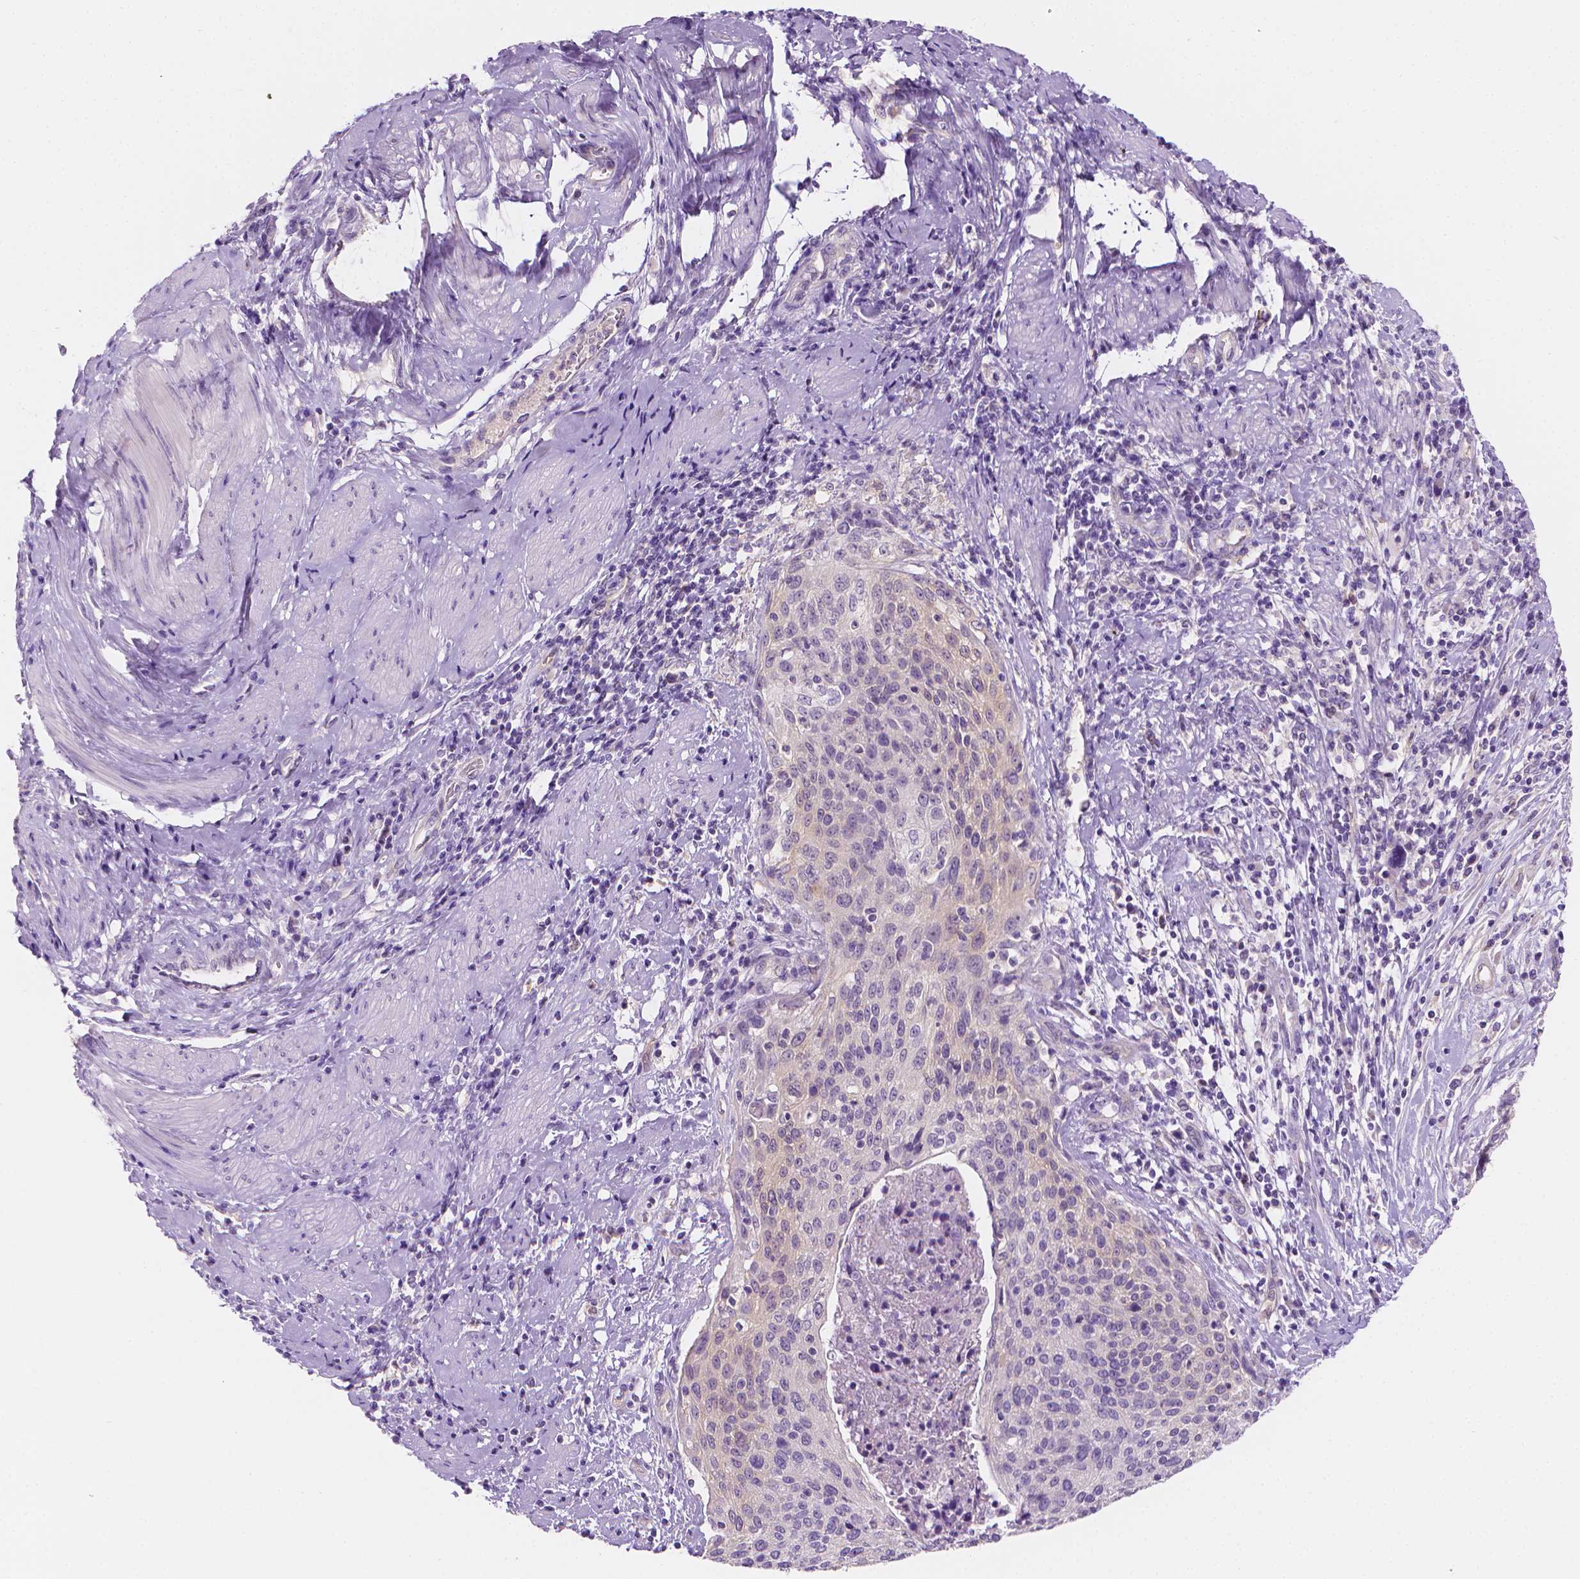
{"staining": {"intensity": "negative", "quantity": "none", "location": "none"}, "tissue": "cervical cancer", "cell_type": "Tumor cells", "image_type": "cancer", "snomed": [{"axis": "morphology", "description": "Squamous cell carcinoma, NOS"}, {"axis": "topography", "description": "Cervix"}], "caption": "Immunohistochemistry (IHC) histopathology image of neoplastic tissue: human cervical cancer (squamous cell carcinoma) stained with DAB reveals no significant protein staining in tumor cells.", "gene": "FASN", "patient": {"sex": "female", "age": 31}}